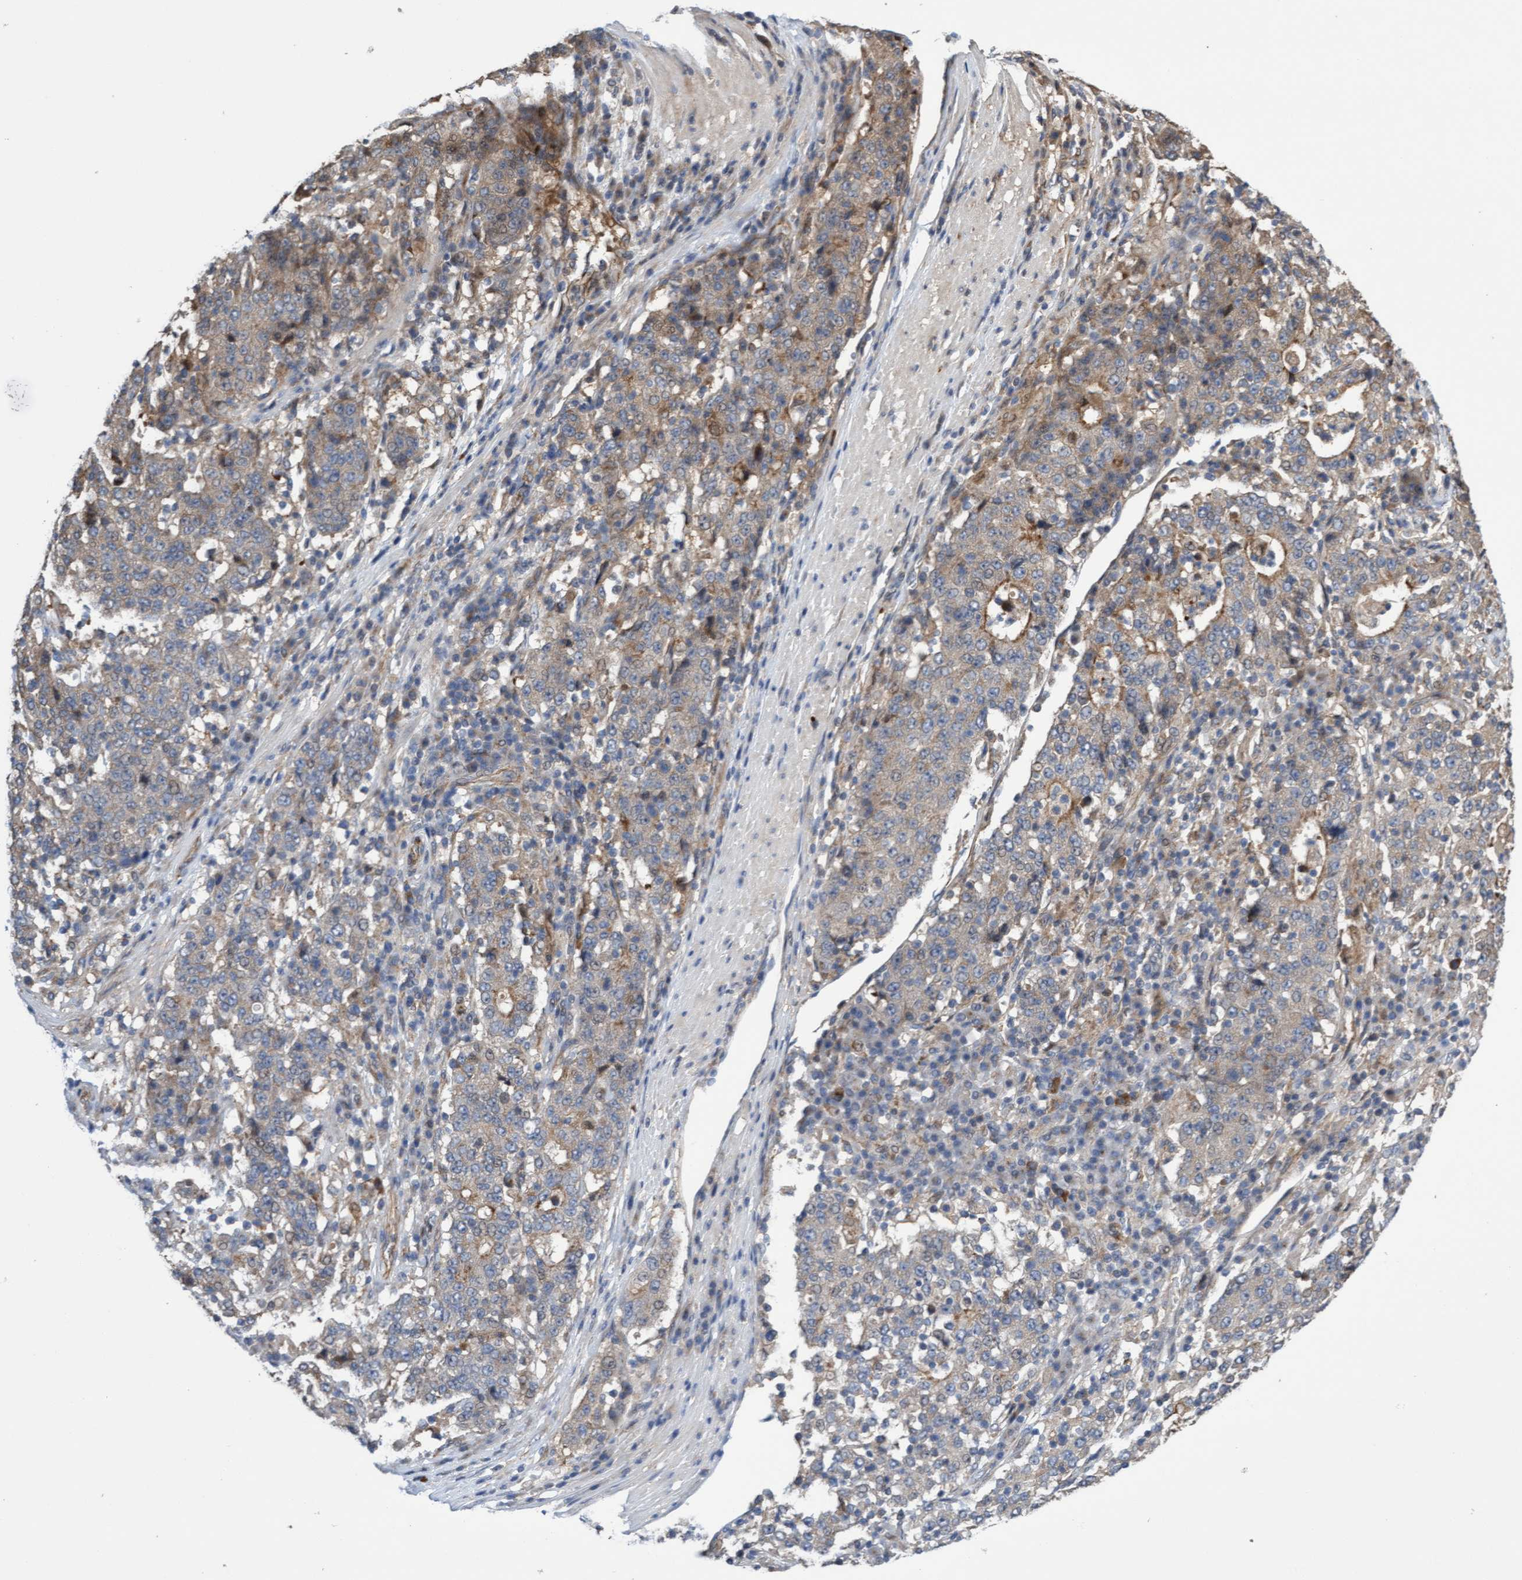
{"staining": {"intensity": "weak", "quantity": "25%-75%", "location": "cytoplasmic/membranous"}, "tissue": "stomach cancer", "cell_type": "Tumor cells", "image_type": "cancer", "snomed": [{"axis": "morphology", "description": "Adenocarcinoma, NOS"}, {"axis": "topography", "description": "Stomach"}], "caption": "There is low levels of weak cytoplasmic/membranous staining in tumor cells of stomach adenocarcinoma, as demonstrated by immunohistochemical staining (brown color).", "gene": "ITFG1", "patient": {"sex": "male", "age": 59}}